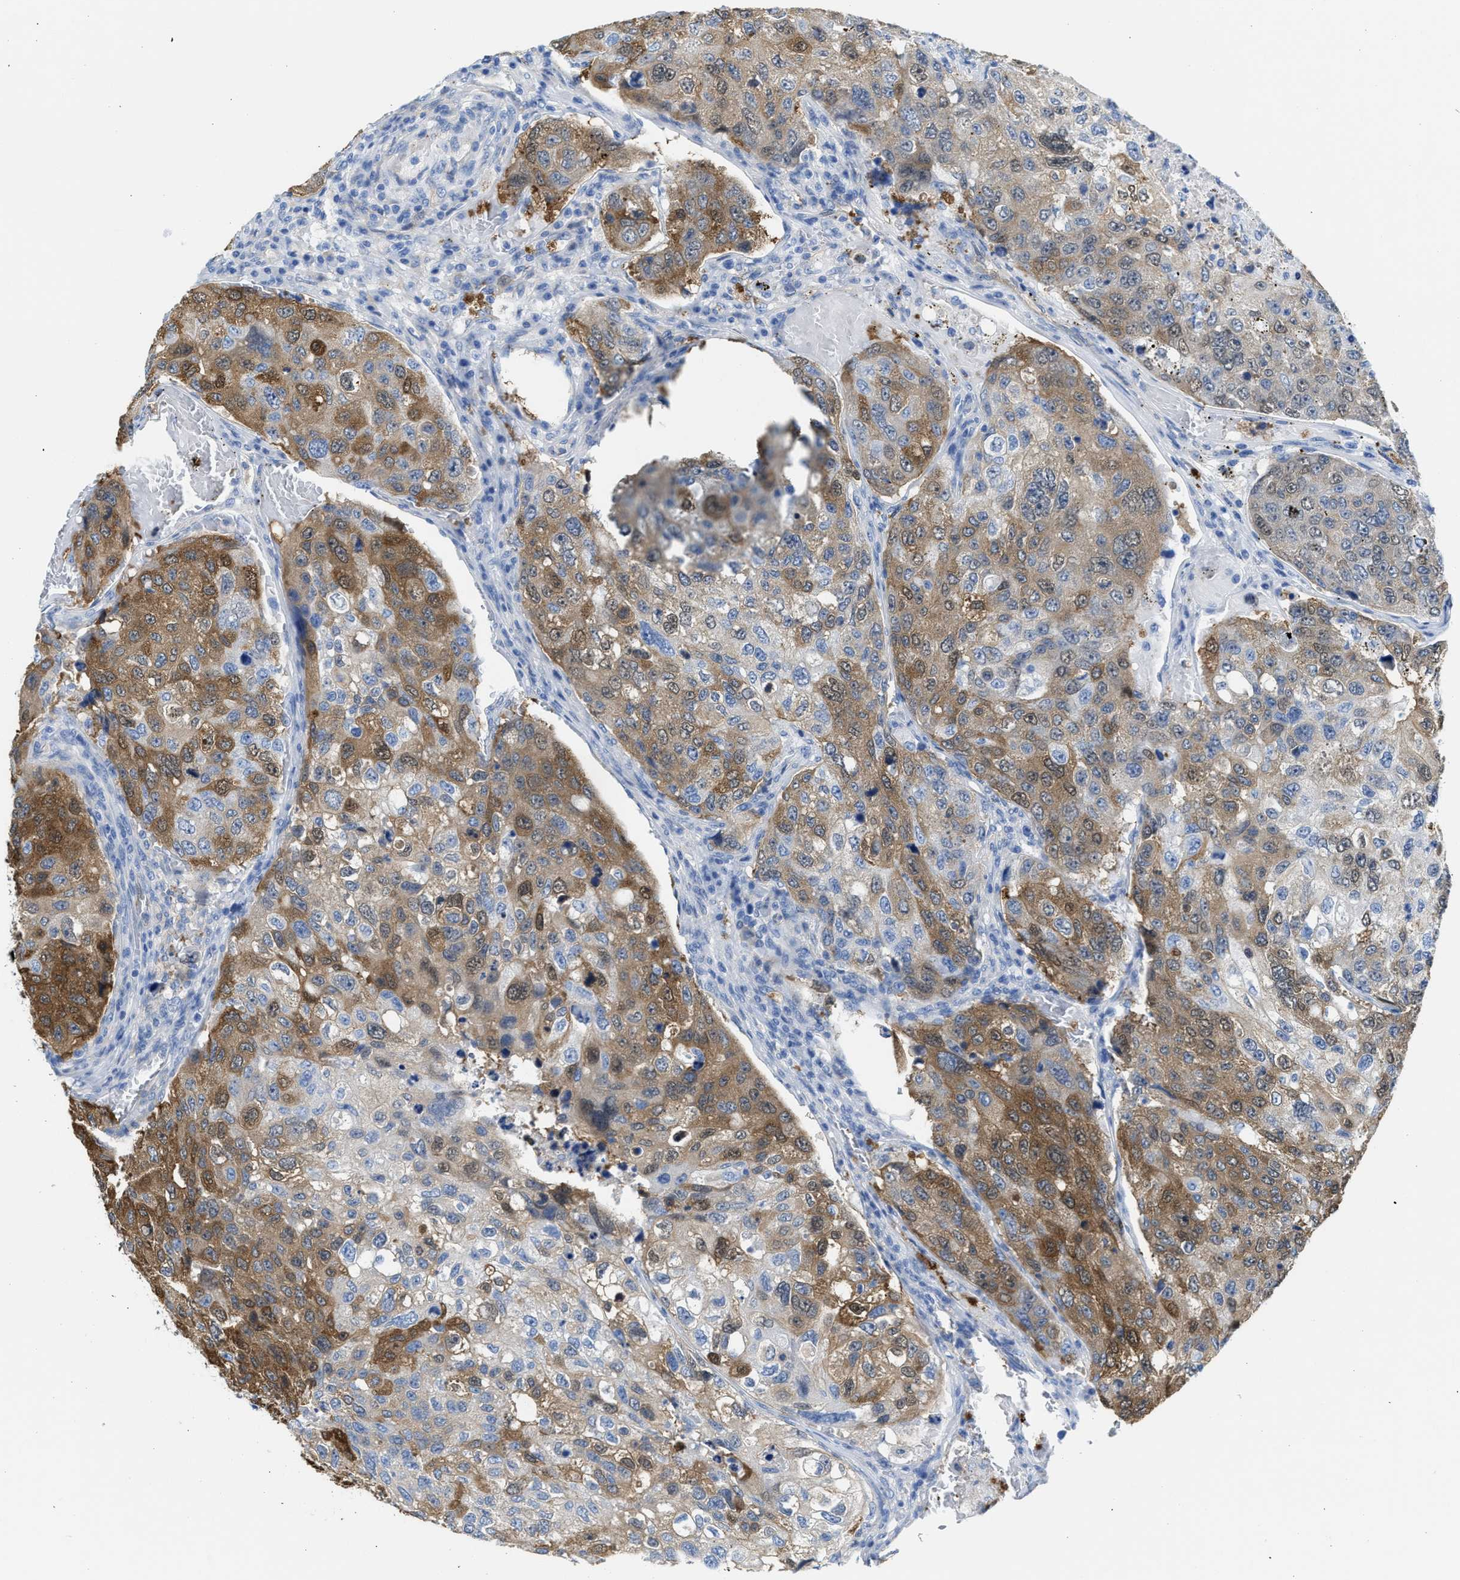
{"staining": {"intensity": "moderate", "quantity": ">75%", "location": "cytoplasmic/membranous,nuclear"}, "tissue": "urothelial cancer", "cell_type": "Tumor cells", "image_type": "cancer", "snomed": [{"axis": "morphology", "description": "Urothelial carcinoma, High grade"}, {"axis": "topography", "description": "Lymph node"}, {"axis": "topography", "description": "Urinary bladder"}], "caption": "DAB immunohistochemical staining of human urothelial cancer displays moderate cytoplasmic/membranous and nuclear protein staining in approximately >75% of tumor cells.", "gene": "ASS1", "patient": {"sex": "male", "age": 51}}